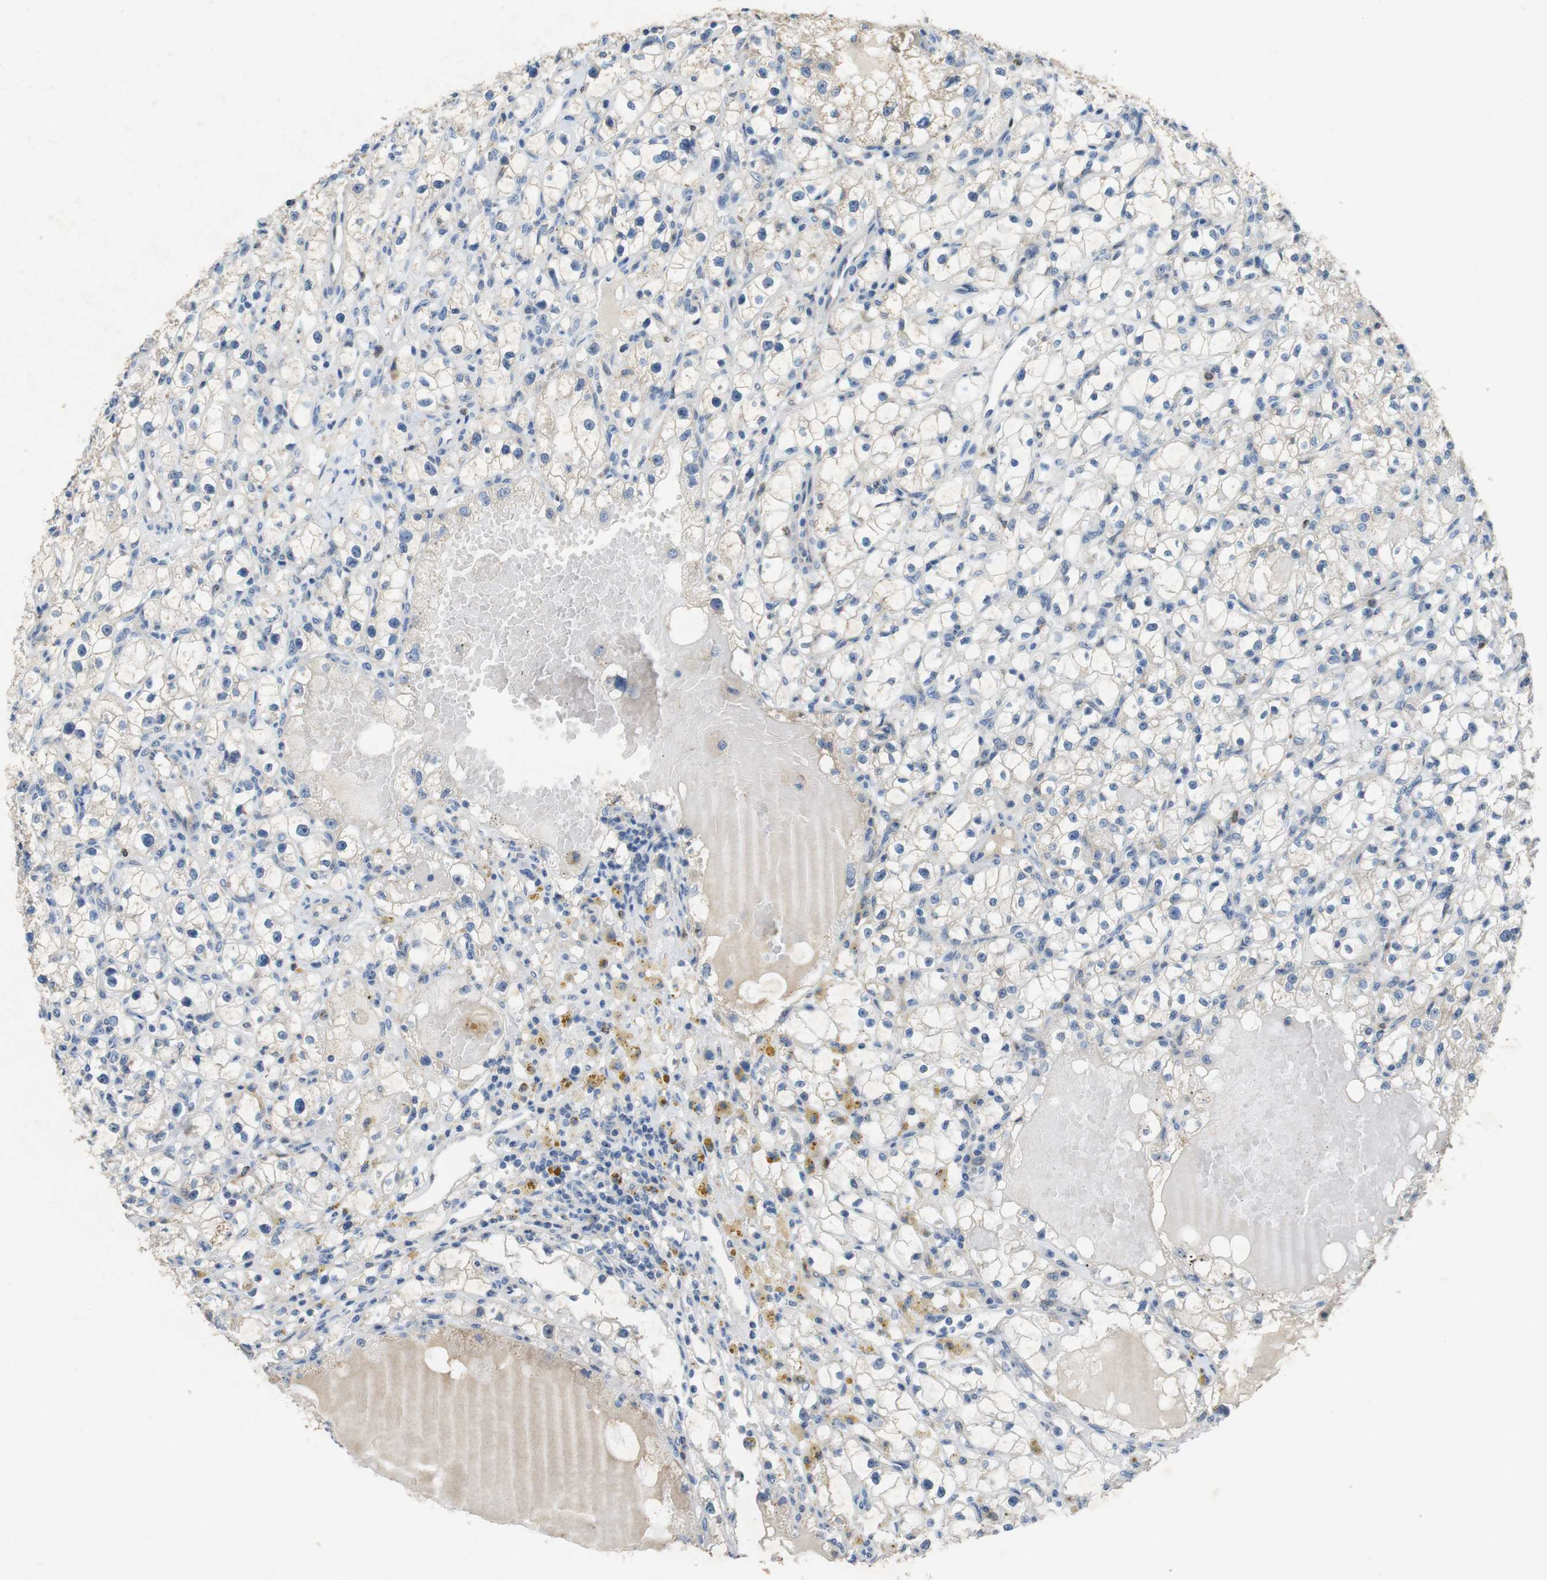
{"staining": {"intensity": "negative", "quantity": "none", "location": "none"}, "tissue": "renal cancer", "cell_type": "Tumor cells", "image_type": "cancer", "snomed": [{"axis": "morphology", "description": "Adenocarcinoma, NOS"}, {"axis": "topography", "description": "Kidney"}], "caption": "The histopathology image shows no staining of tumor cells in adenocarcinoma (renal).", "gene": "TJP3", "patient": {"sex": "male", "age": 56}}